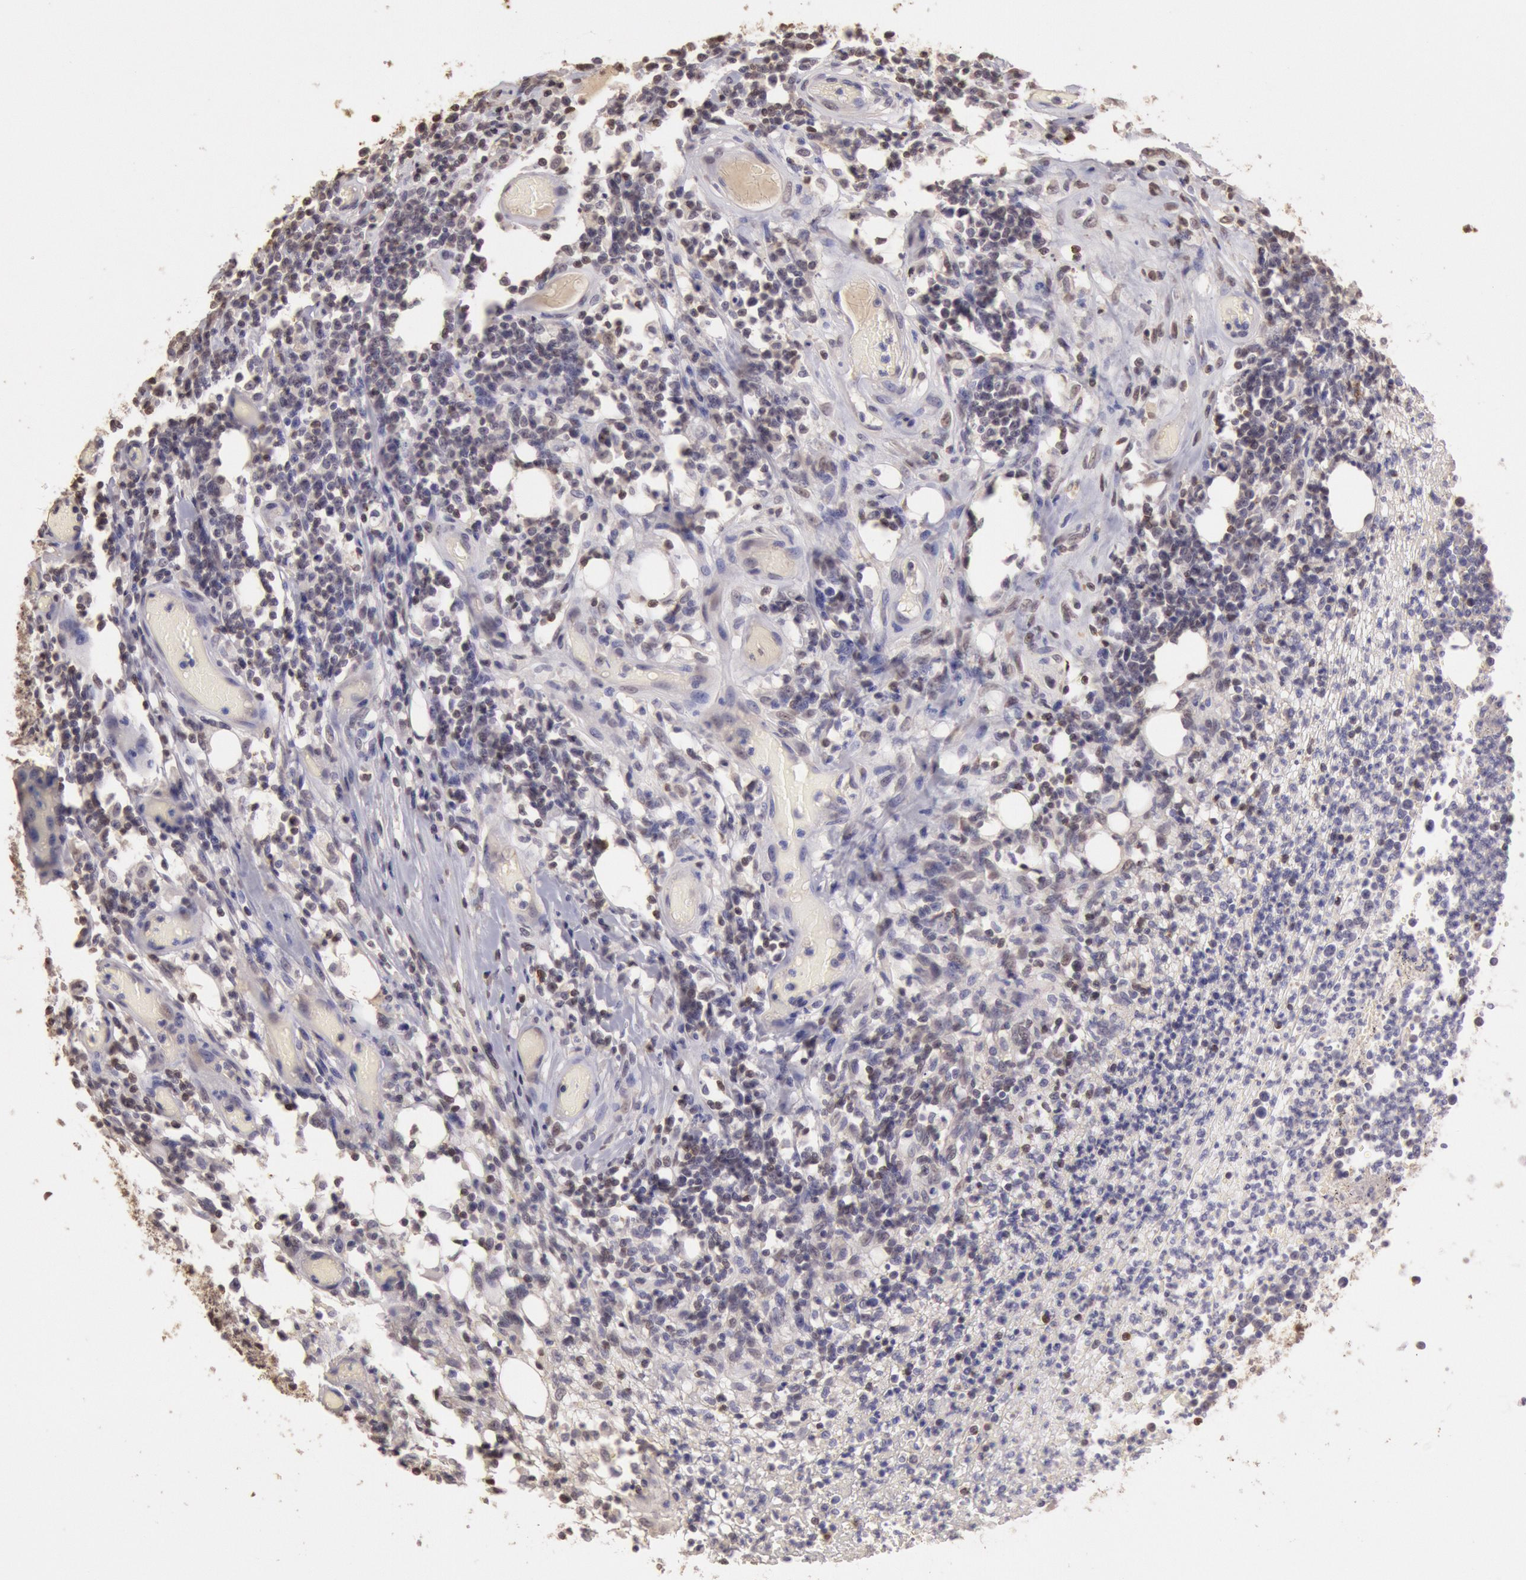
{"staining": {"intensity": "weak", "quantity": "<25%", "location": "nuclear"}, "tissue": "lymphoma", "cell_type": "Tumor cells", "image_type": "cancer", "snomed": [{"axis": "morphology", "description": "Malignant lymphoma, non-Hodgkin's type, High grade"}, {"axis": "topography", "description": "Colon"}], "caption": "The micrograph displays no significant expression in tumor cells of lymphoma.", "gene": "SOD1", "patient": {"sex": "male", "age": 82}}